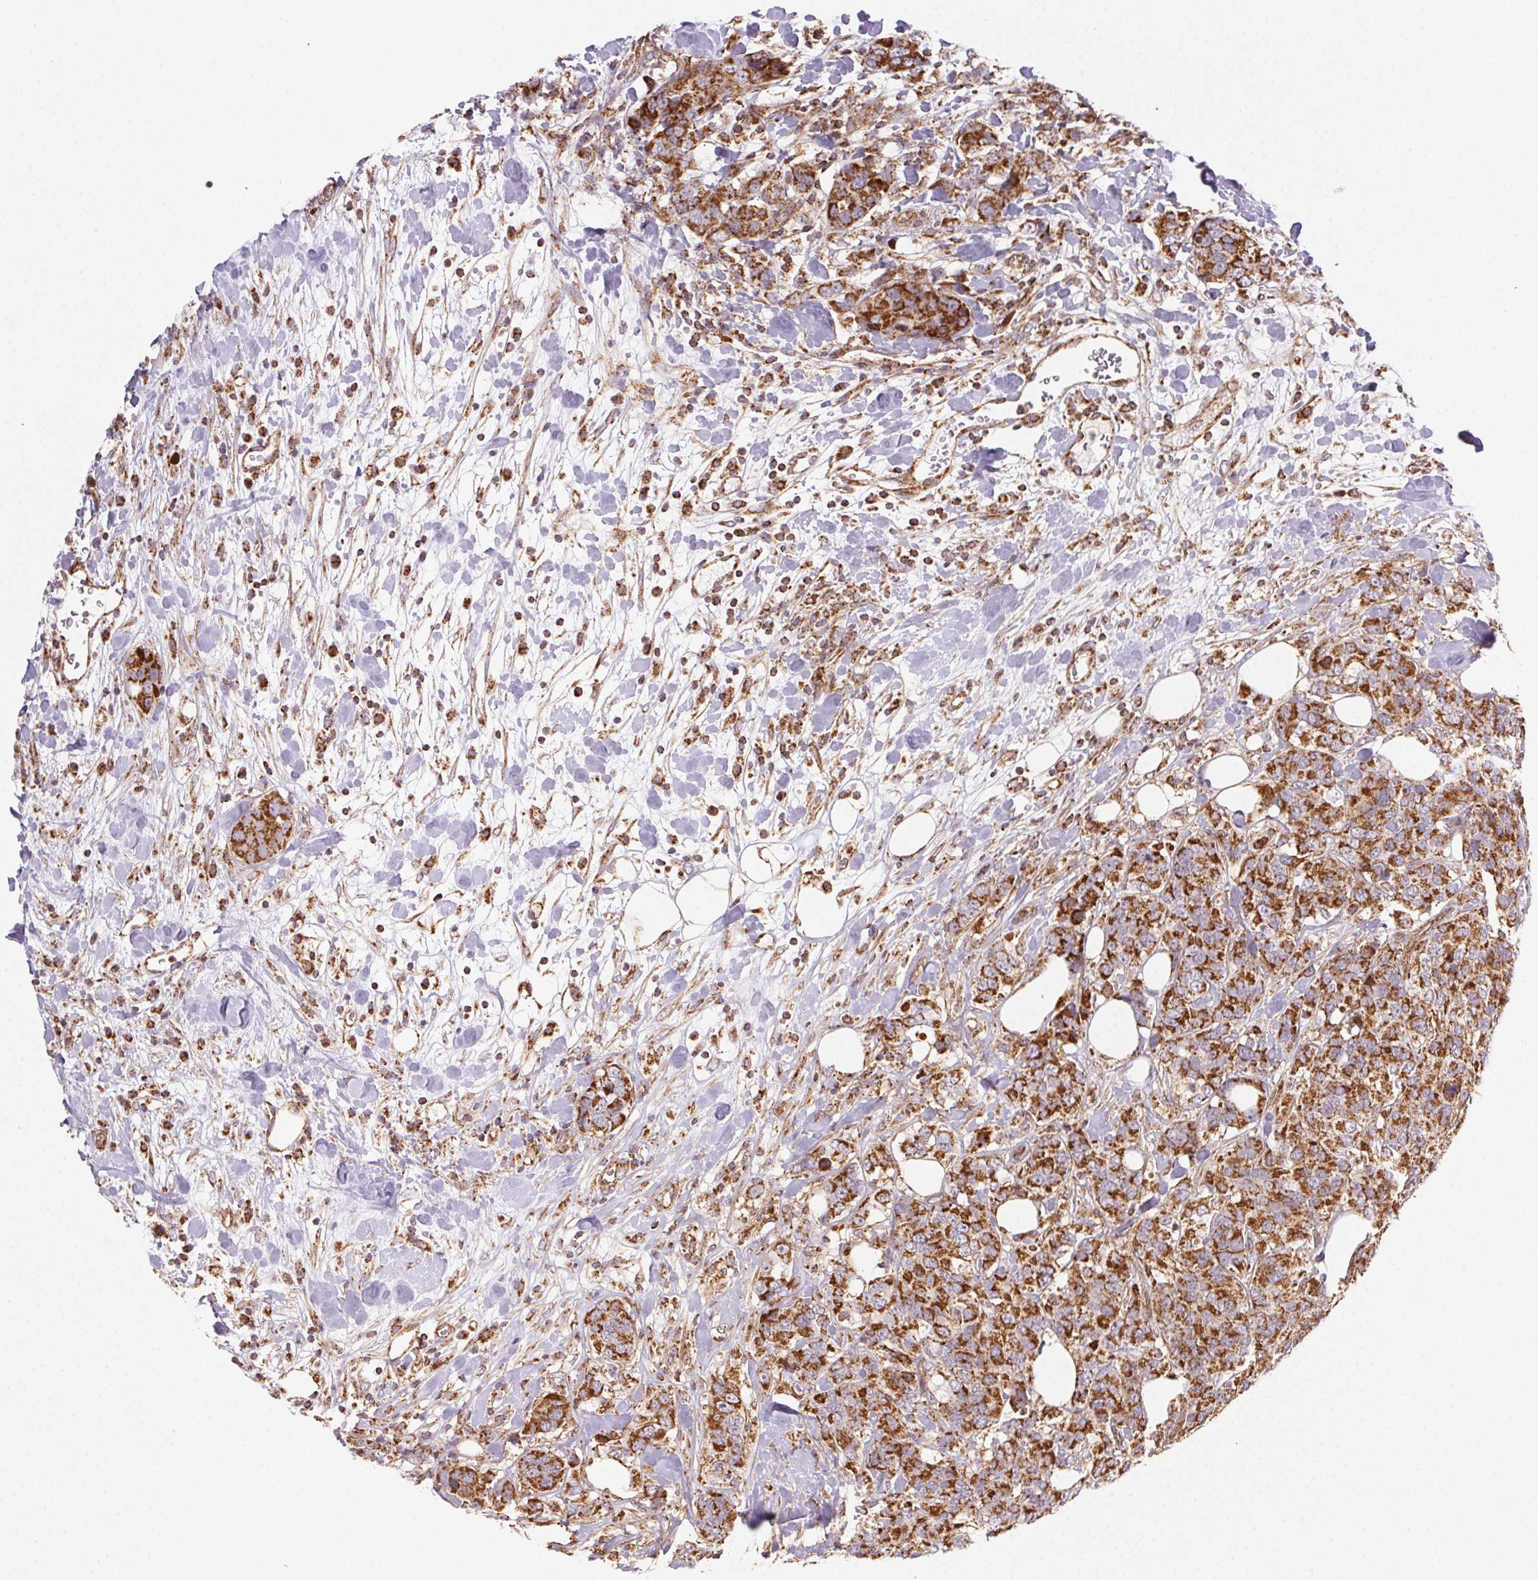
{"staining": {"intensity": "strong", "quantity": ">75%", "location": "cytoplasmic/membranous"}, "tissue": "breast cancer", "cell_type": "Tumor cells", "image_type": "cancer", "snomed": [{"axis": "morphology", "description": "Lobular carcinoma"}, {"axis": "topography", "description": "Breast"}], "caption": "Immunohistochemical staining of human breast cancer reveals high levels of strong cytoplasmic/membranous positivity in about >75% of tumor cells. (brown staining indicates protein expression, while blue staining denotes nuclei).", "gene": "CLPB", "patient": {"sex": "female", "age": 59}}